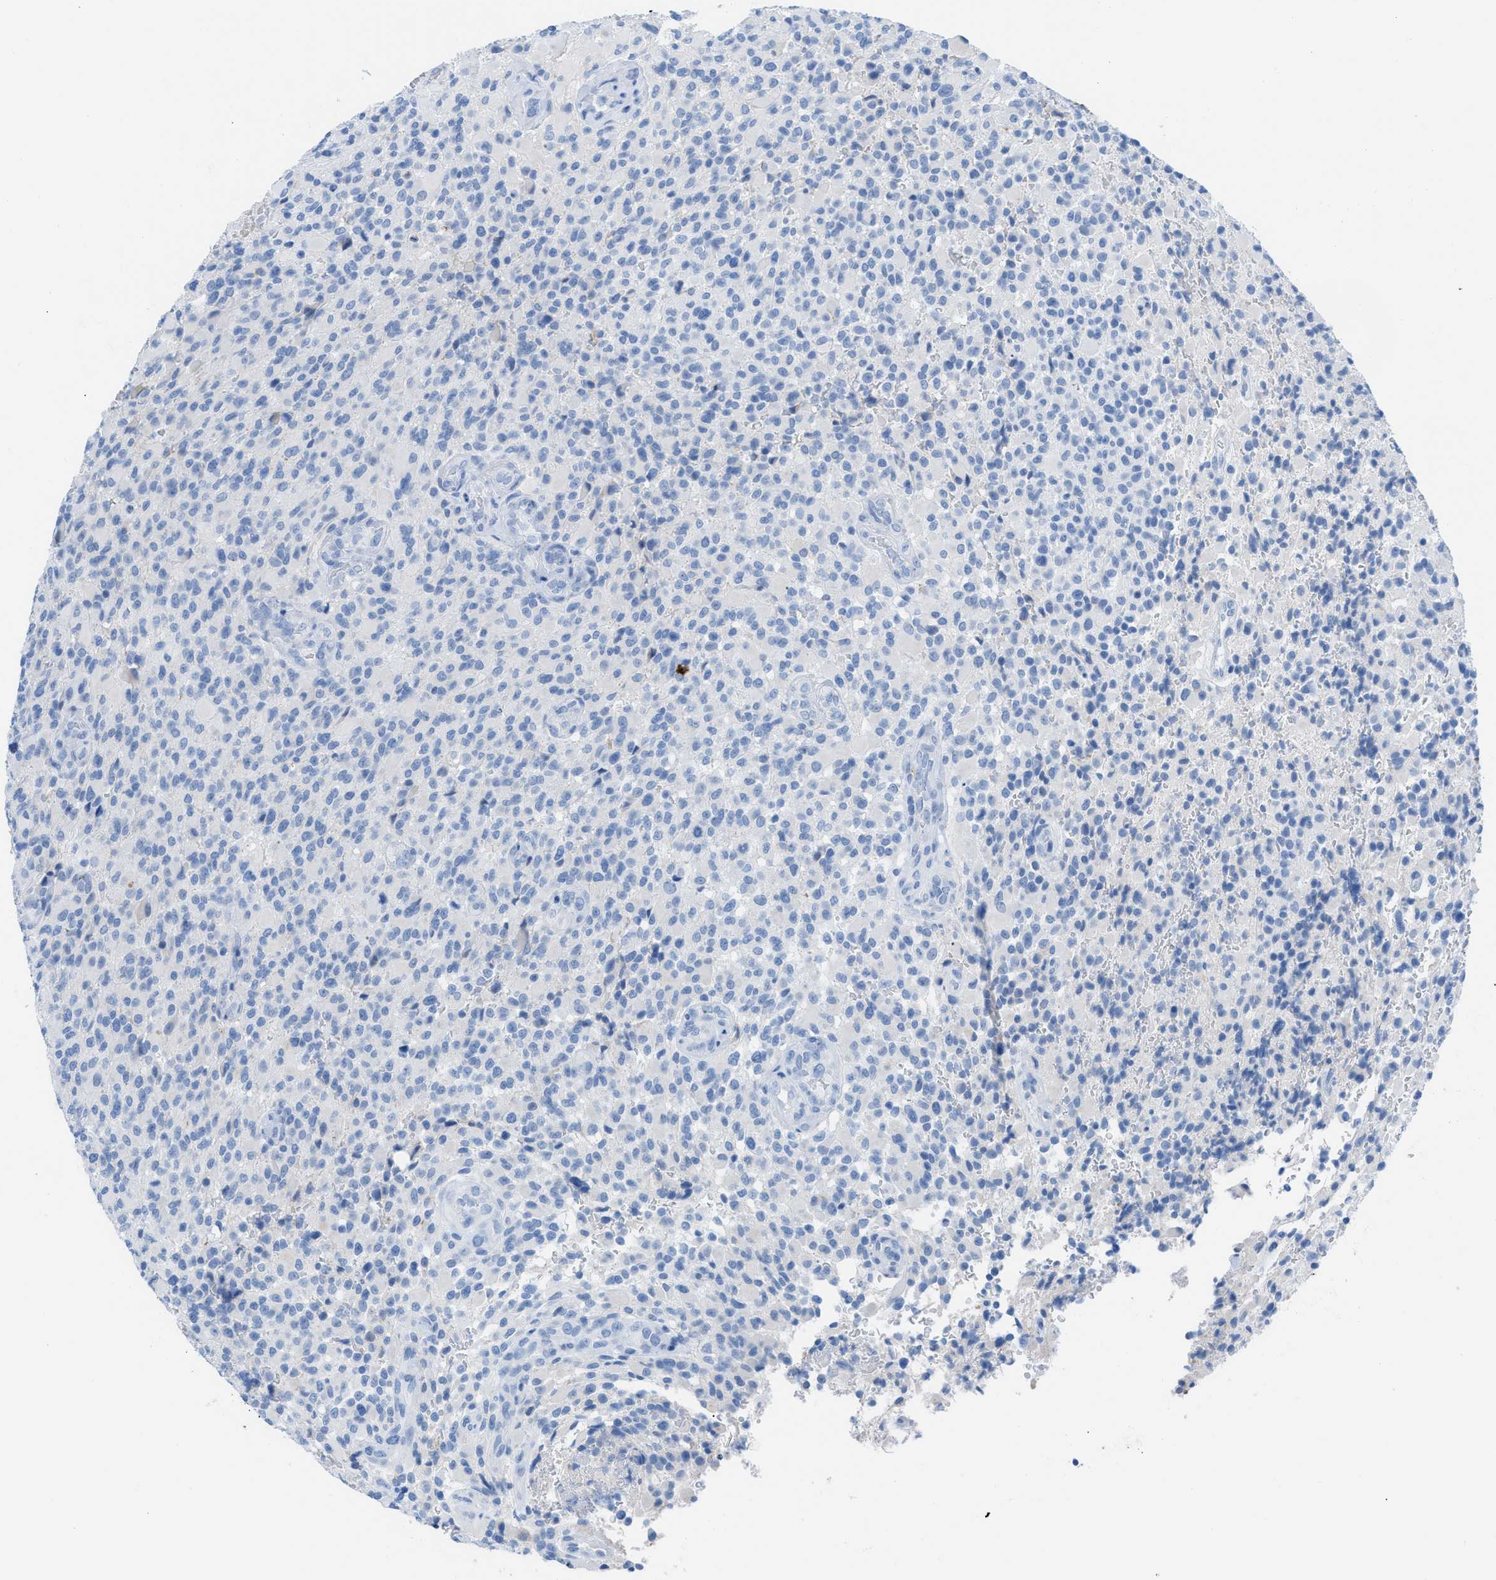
{"staining": {"intensity": "negative", "quantity": "none", "location": "none"}, "tissue": "glioma", "cell_type": "Tumor cells", "image_type": "cancer", "snomed": [{"axis": "morphology", "description": "Glioma, malignant, High grade"}, {"axis": "topography", "description": "Brain"}], "caption": "Micrograph shows no significant protein staining in tumor cells of malignant glioma (high-grade). (DAB immunohistochemistry with hematoxylin counter stain).", "gene": "TCL1A", "patient": {"sex": "male", "age": 71}}